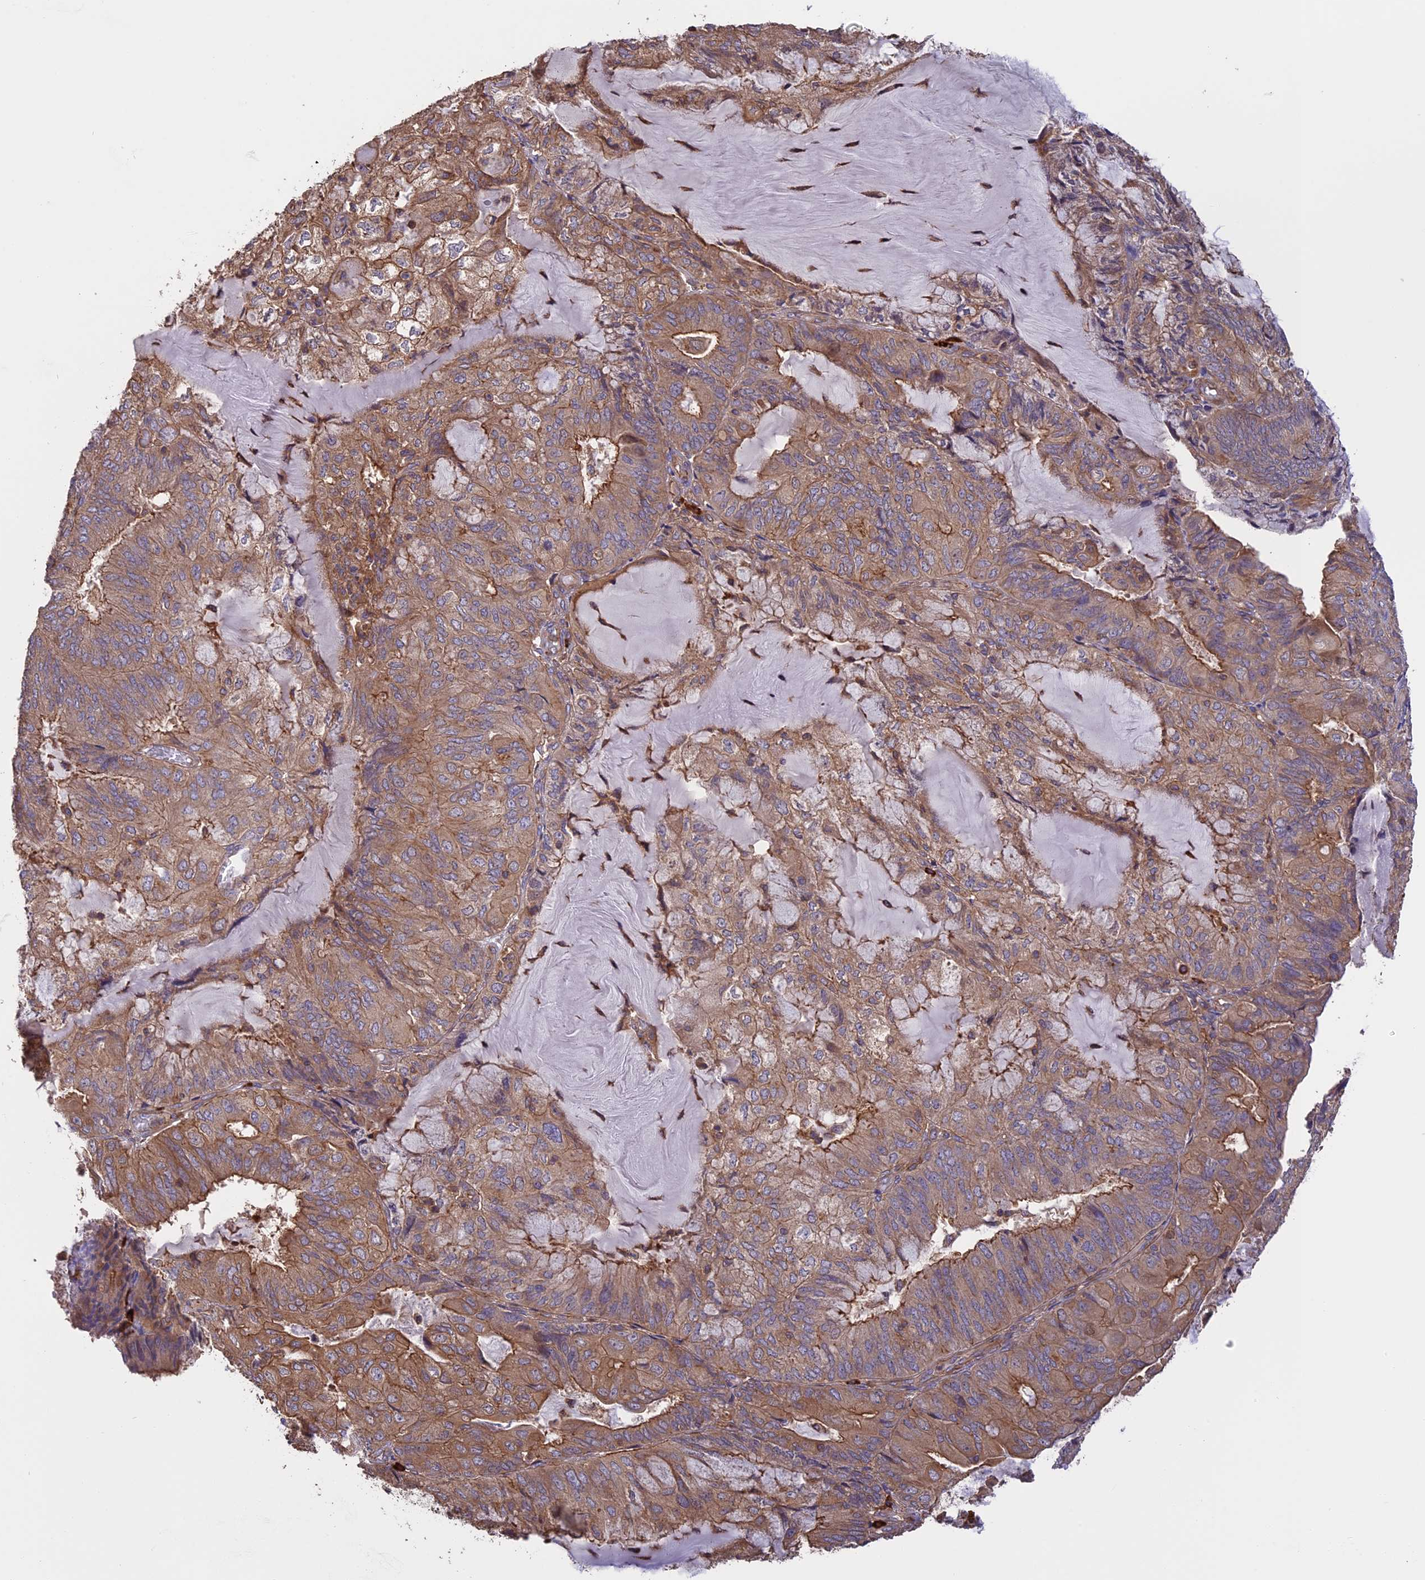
{"staining": {"intensity": "moderate", "quantity": ">75%", "location": "cytoplasmic/membranous"}, "tissue": "endometrial cancer", "cell_type": "Tumor cells", "image_type": "cancer", "snomed": [{"axis": "morphology", "description": "Adenocarcinoma, NOS"}, {"axis": "topography", "description": "Endometrium"}], "caption": "Endometrial cancer (adenocarcinoma) stained with IHC reveals moderate cytoplasmic/membranous positivity in about >75% of tumor cells.", "gene": "GAS8", "patient": {"sex": "female", "age": 81}}